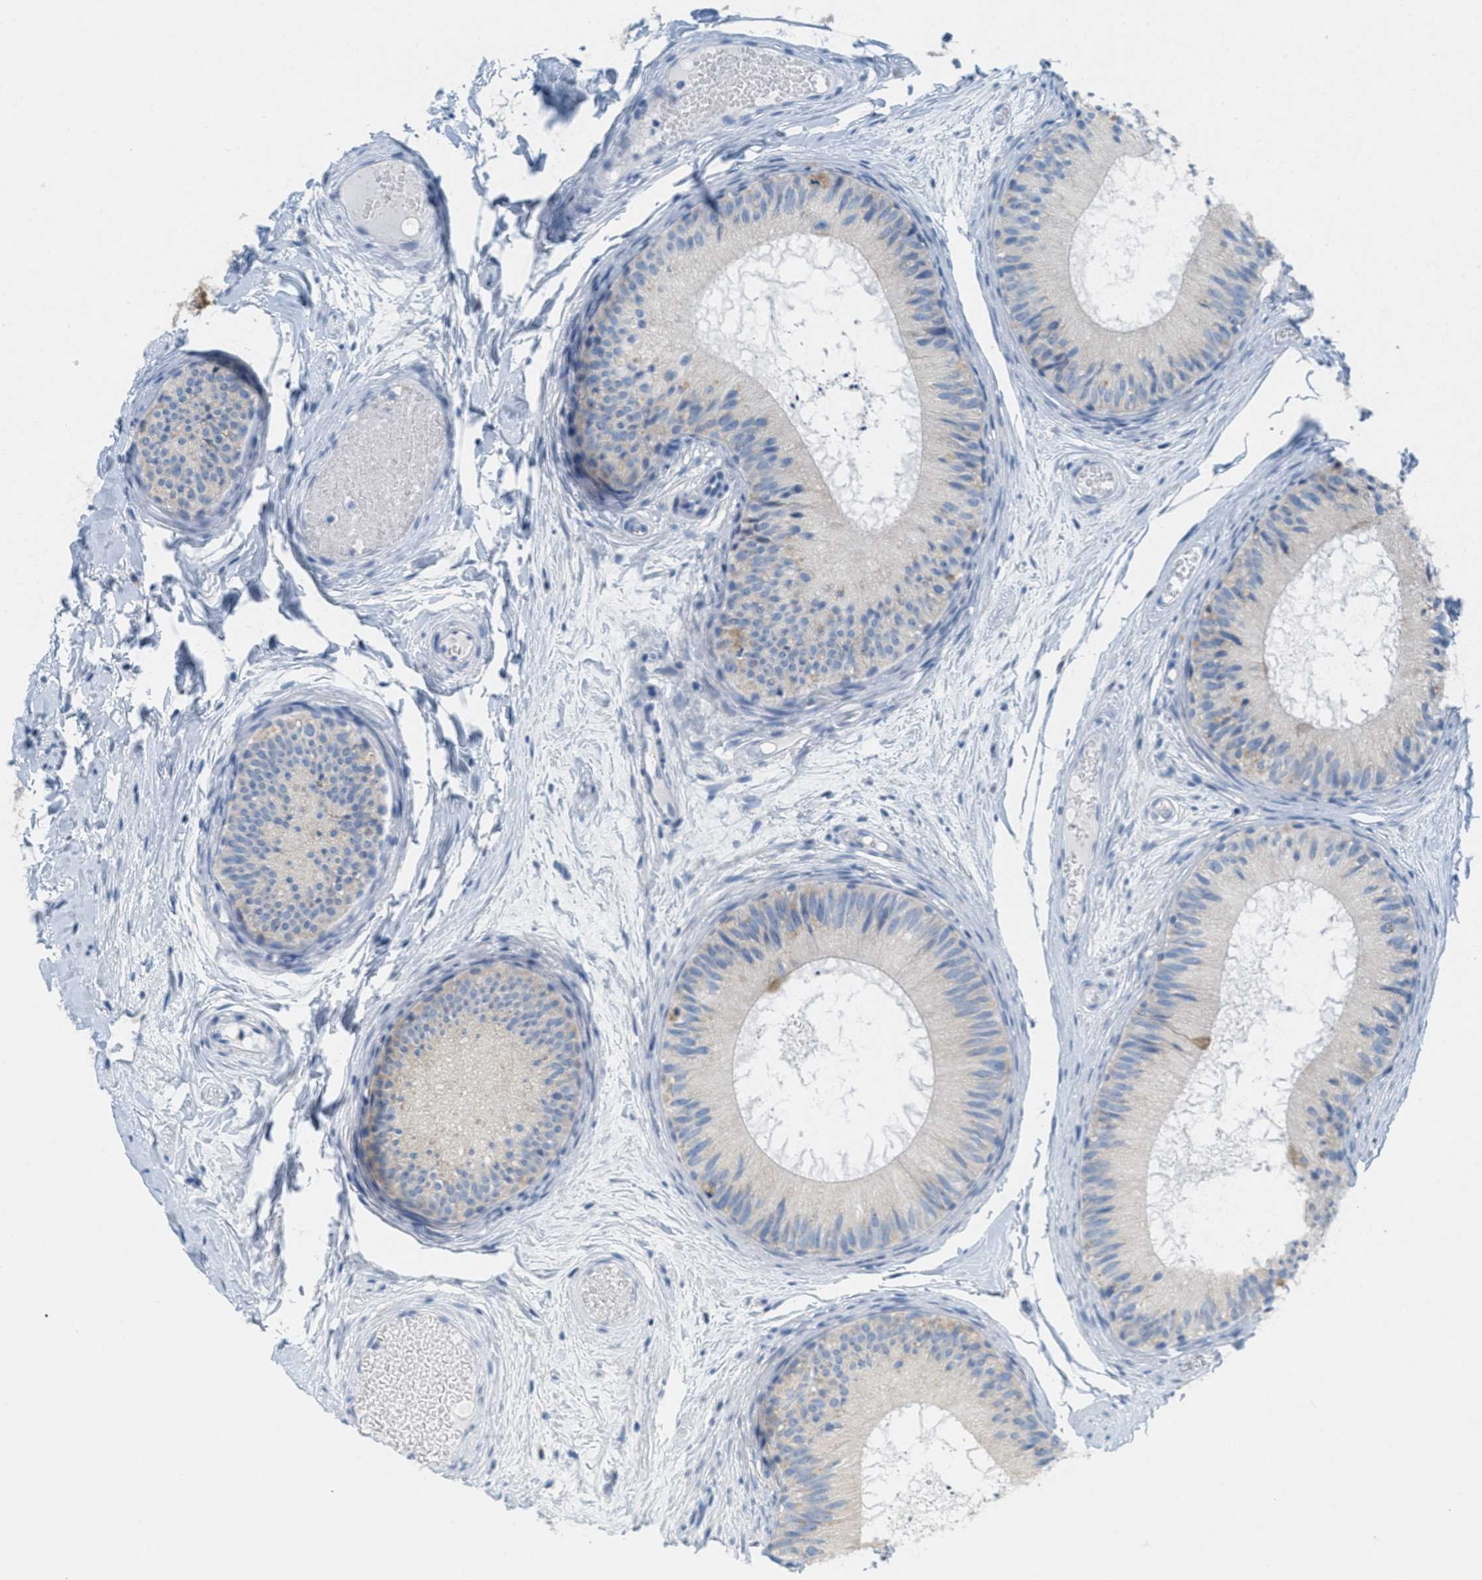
{"staining": {"intensity": "negative", "quantity": "none", "location": "none"}, "tissue": "epididymis", "cell_type": "Glandular cells", "image_type": "normal", "snomed": [{"axis": "morphology", "description": "Normal tissue, NOS"}, {"axis": "topography", "description": "Epididymis"}], "caption": "This is an immunohistochemistry (IHC) histopathology image of normal human epididymis. There is no positivity in glandular cells.", "gene": "TEX264", "patient": {"sex": "male", "age": 46}}